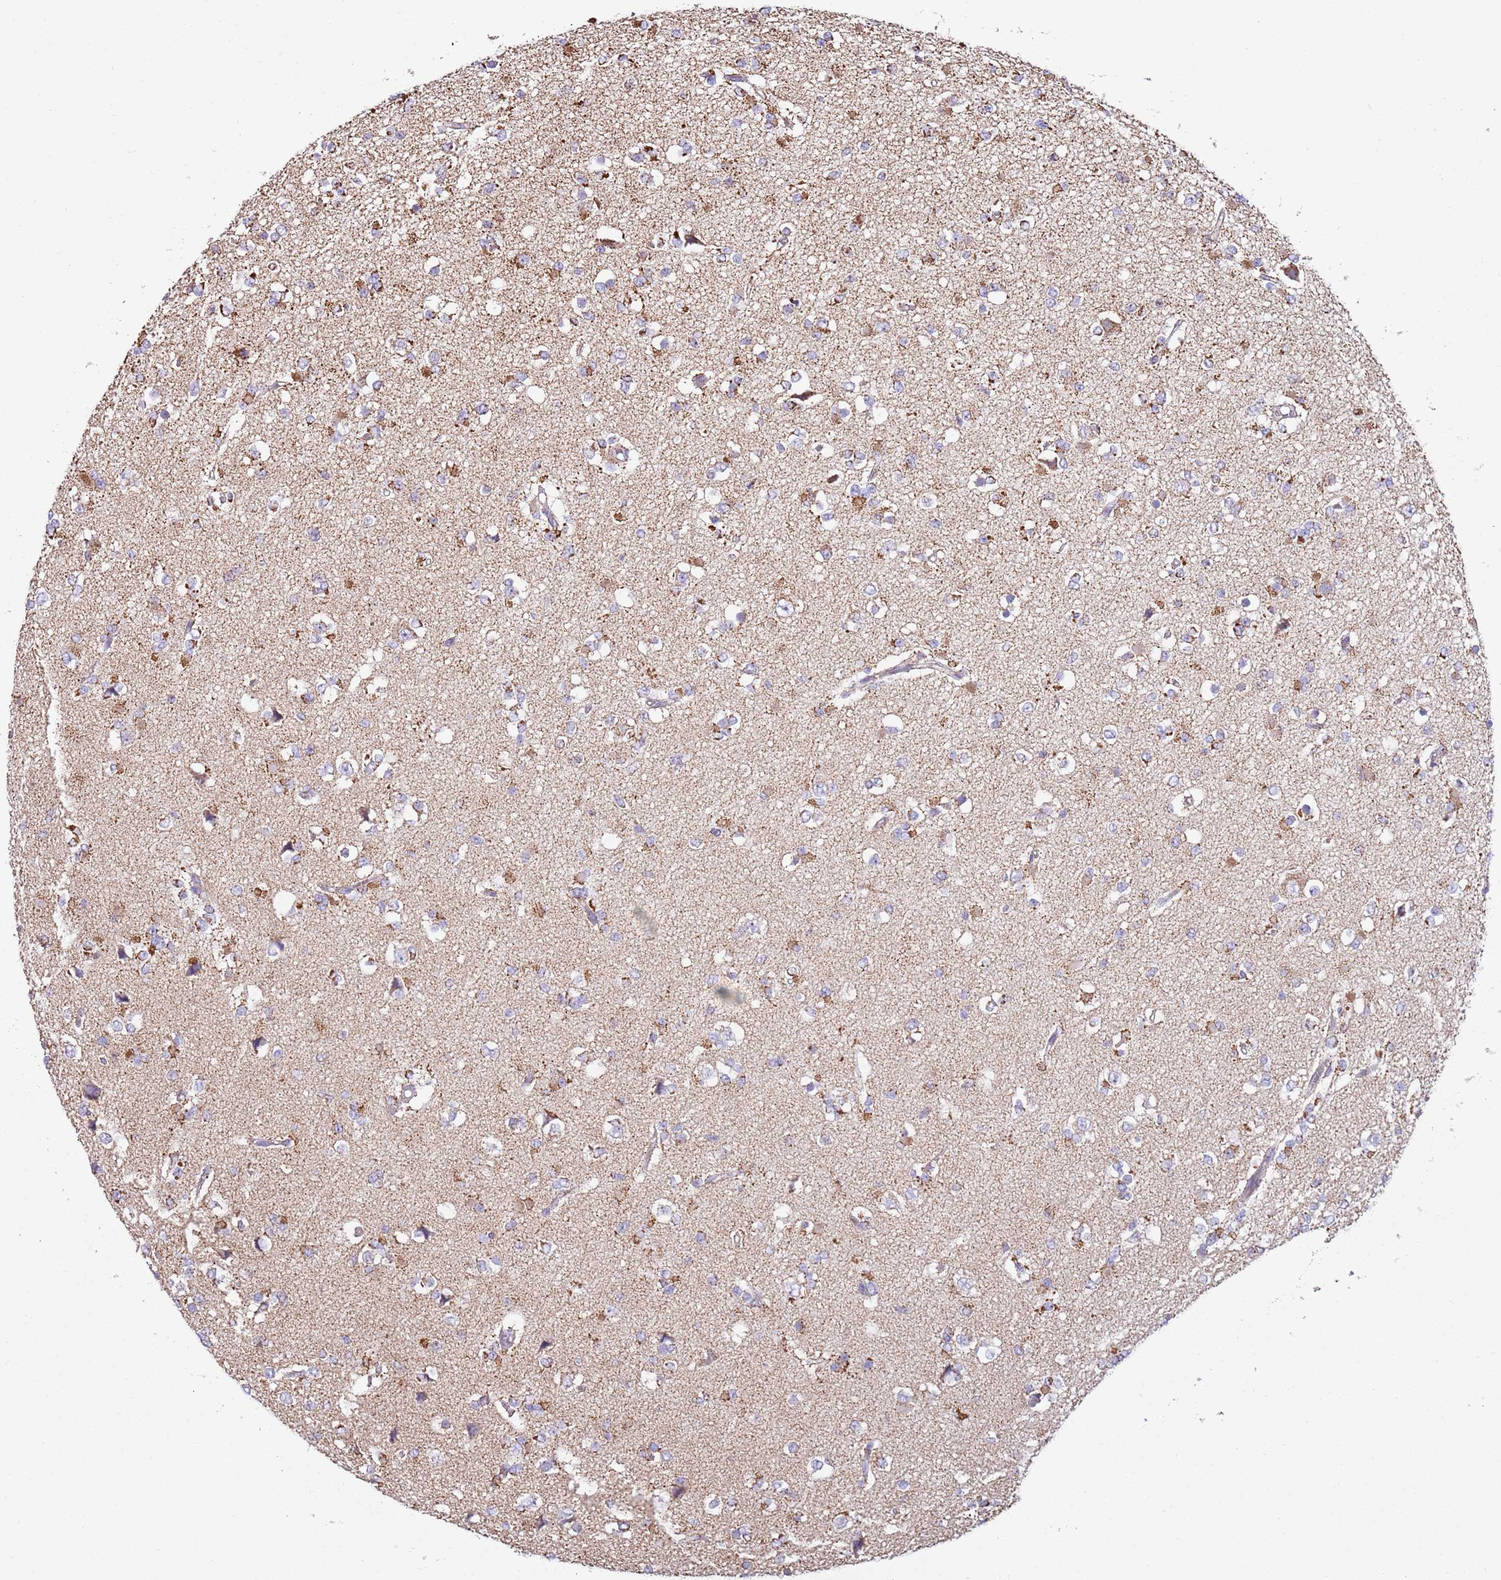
{"staining": {"intensity": "moderate", "quantity": "<25%", "location": "cytoplasmic/membranous"}, "tissue": "glioma", "cell_type": "Tumor cells", "image_type": "cancer", "snomed": [{"axis": "morphology", "description": "Glioma, malignant, Low grade"}, {"axis": "topography", "description": "Brain"}], "caption": "Immunohistochemical staining of malignant low-grade glioma shows low levels of moderate cytoplasmic/membranous staining in about <25% of tumor cells.", "gene": "TTLL1", "patient": {"sex": "female", "age": 22}}